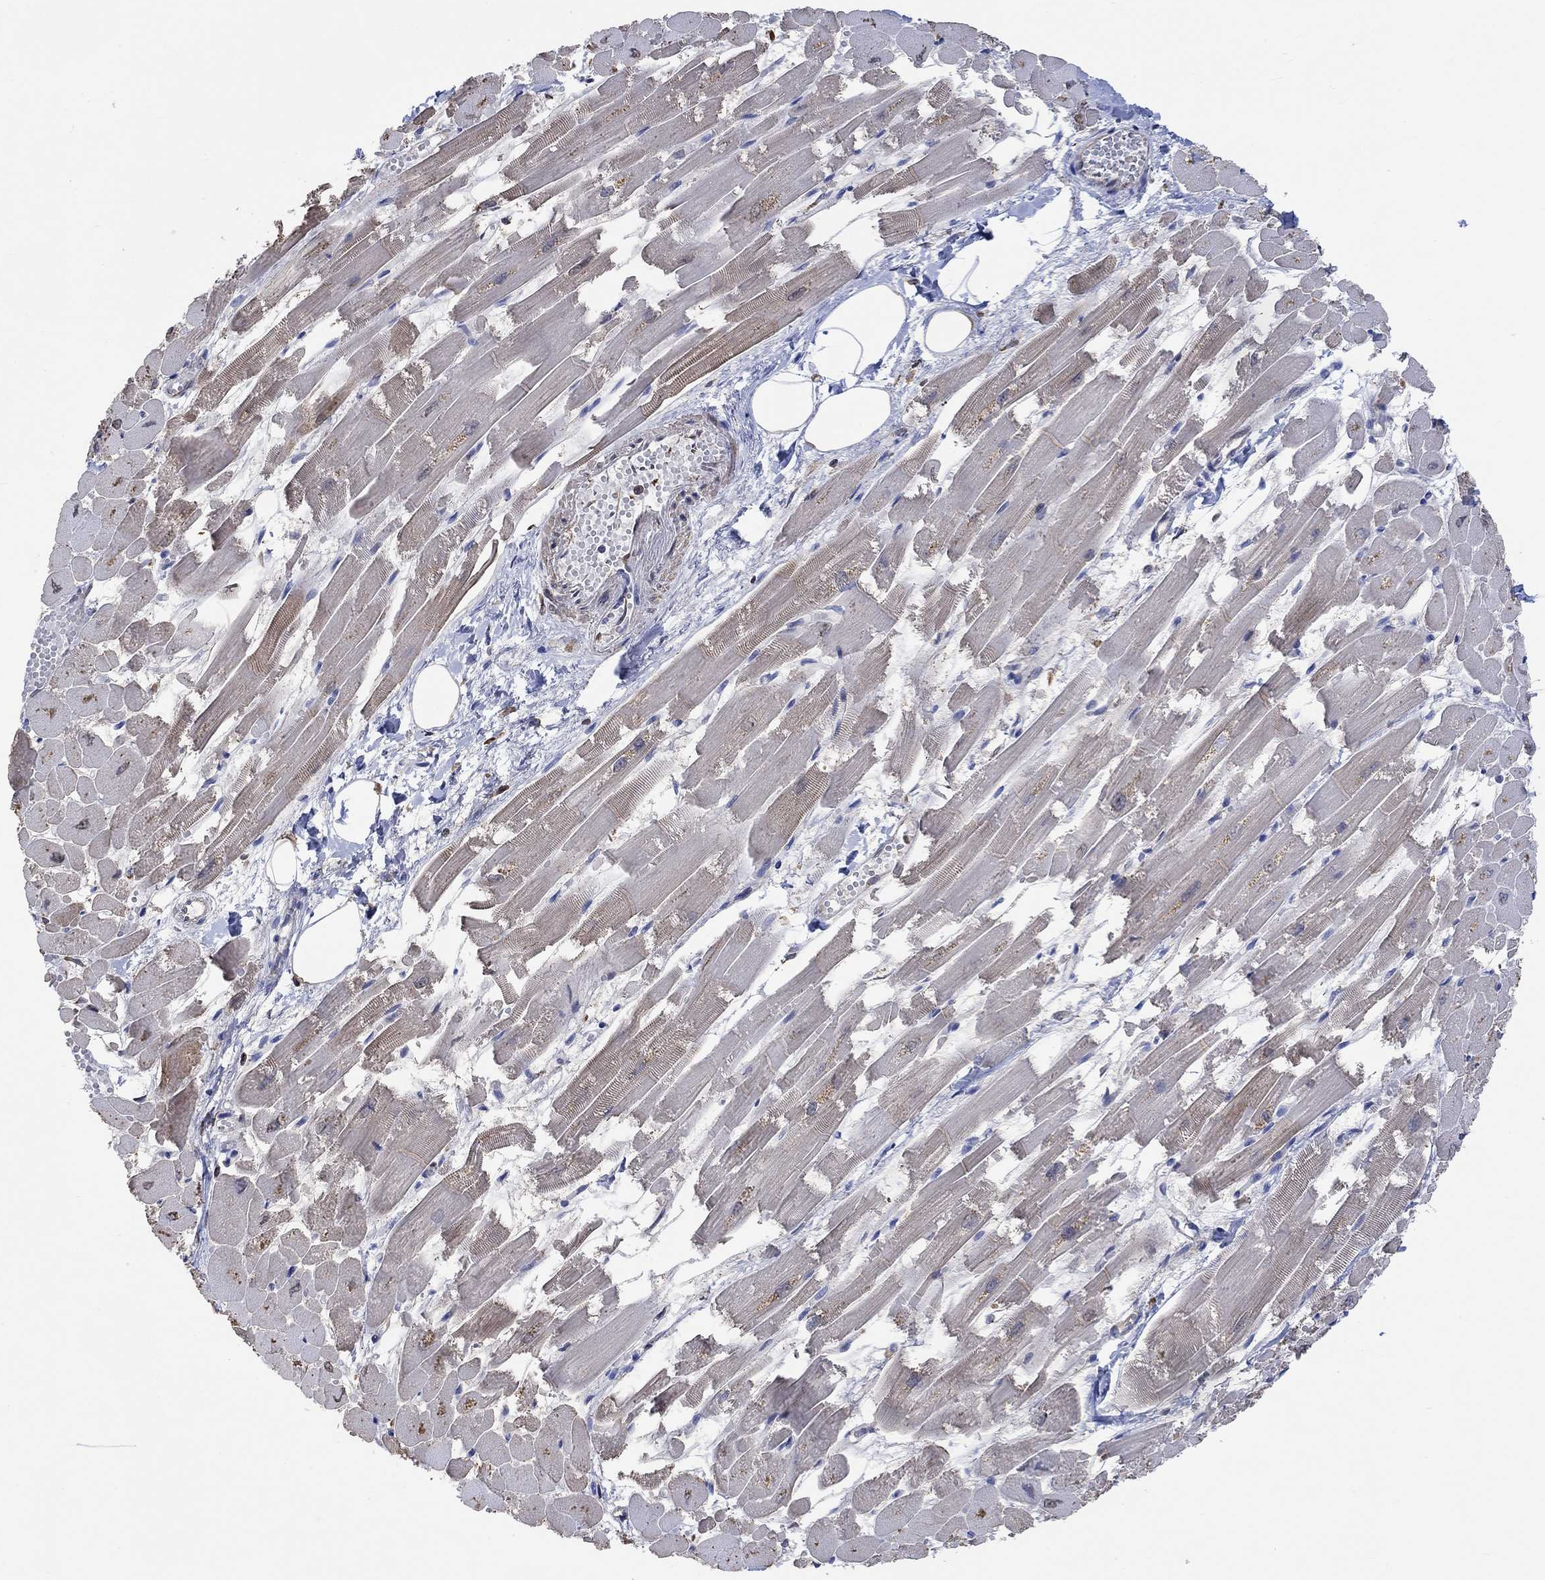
{"staining": {"intensity": "moderate", "quantity": "25%-75%", "location": "cytoplasmic/membranous"}, "tissue": "heart muscle", "cell_type": "Cardiomyocytes", "image_type": "normal", "snomed": [{"axis": "morphology", "description": "Normal tissue, NOS"}, {"axis": "topography", "description": "Heart"}], "caption": "This is an image of immunohistochemistry (IHC) staining of normal heart muscle, which shows moderate positivity in the cytoplasmic/membranous of cardiomyocytes.", "gene": "TGM2", "patient": {"sex": "female", "age": 52}}